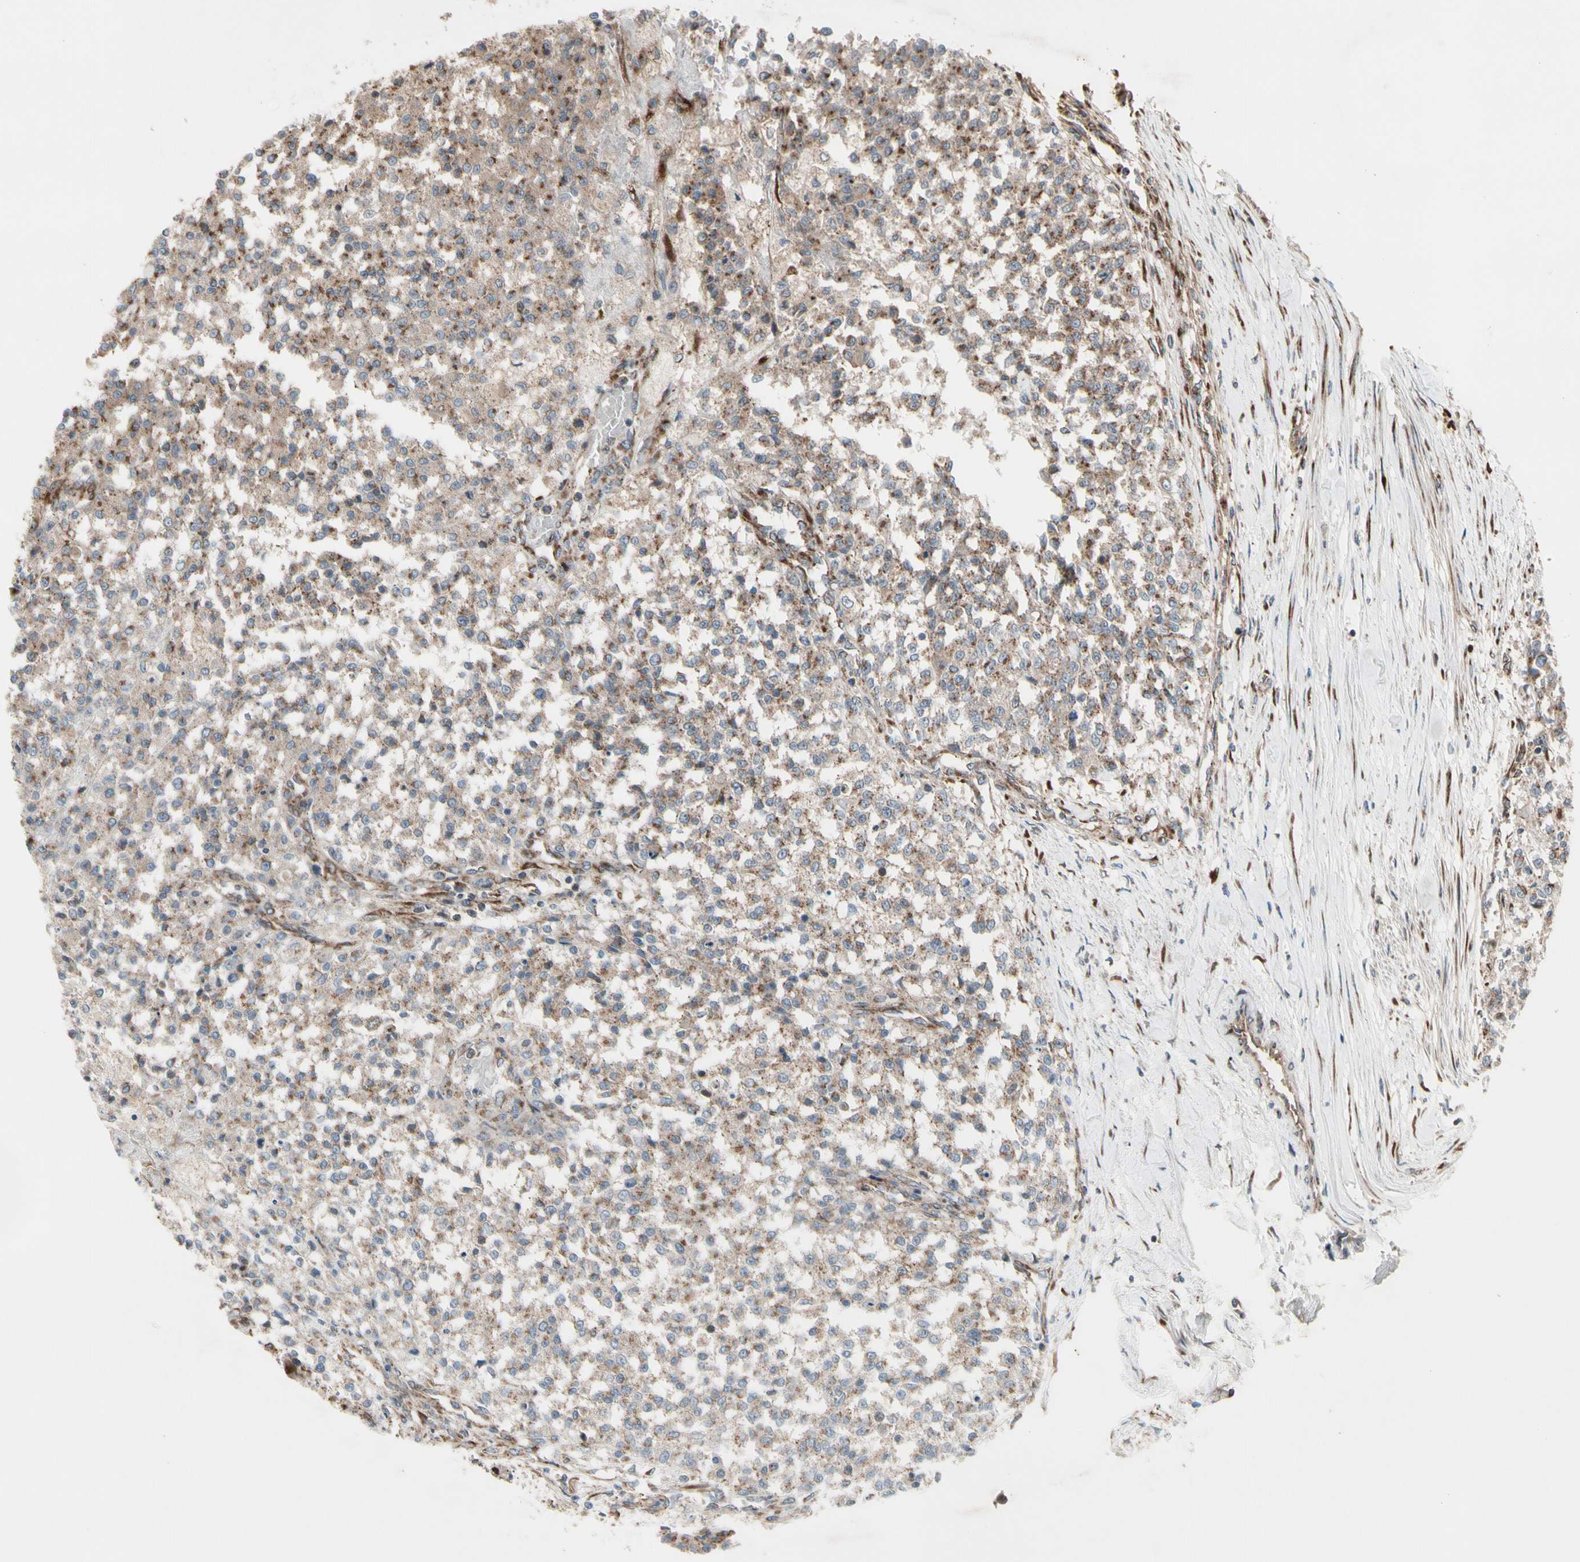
{"staining": {"intensity": "moderate", "quantity": ">75%", "location": "cytoplasmic/membranous"}, "tissue": "testis cancer", "cell_type": "Tumor cells", "image_type": "cancer", "snomed": [{"axis": "morphology", "description": "Seminoma, NOS"}, {"axis": "topography", "description": "Testis"}], "caption": "A photomicrograph showing moderate cytoplasmic/membranous positivity in approximately >75% of tumor cells in seminoma (testis), as visualized by brown immunohistochemical staining.", "gene": "SLC39A9", "patient": {"sex": "male", "age": 59}}